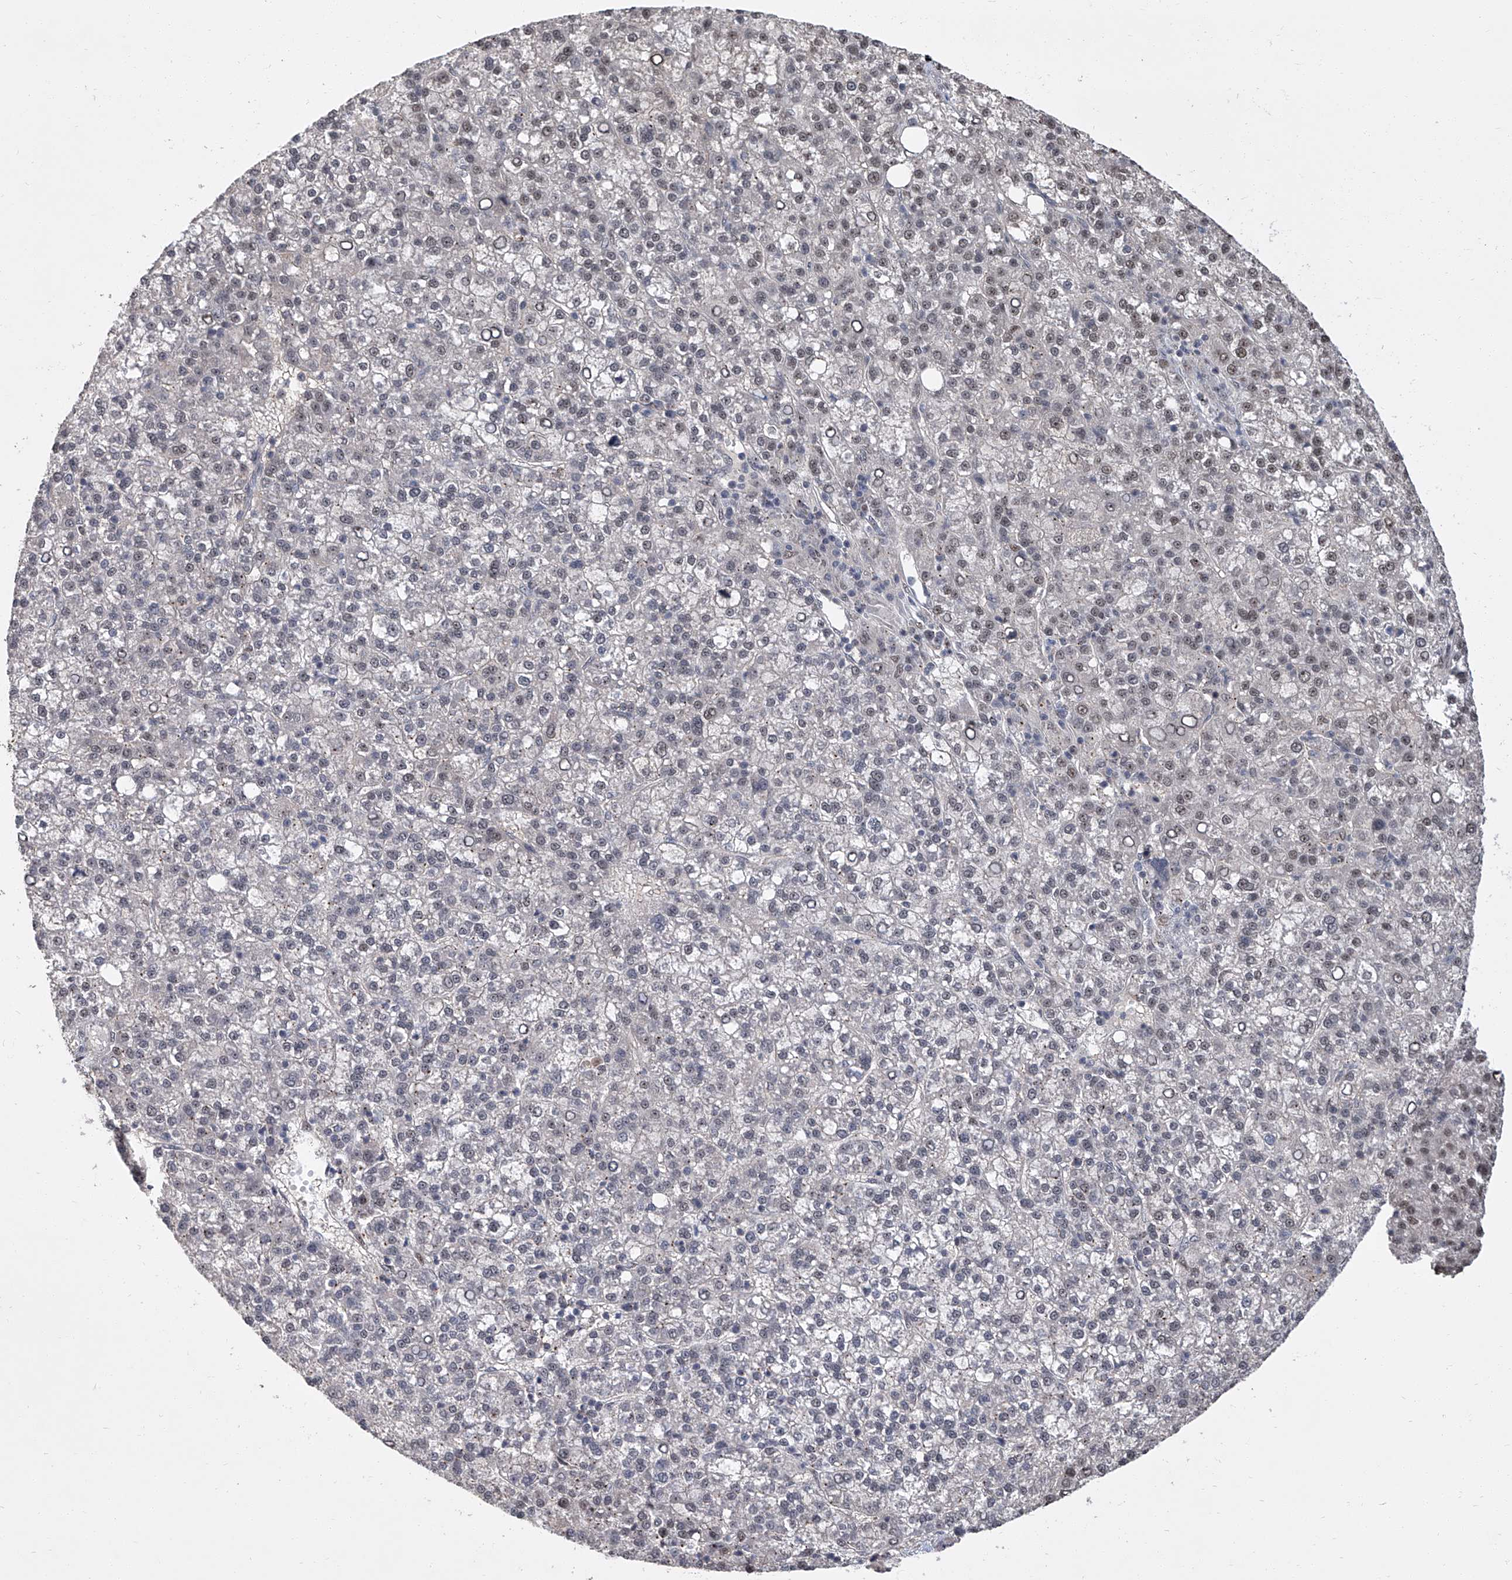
{"staining": {"intensity": "negative", "quantity": "none", "location": "none"}, "tissue": "liver cancer", "cell_type": "Tumor cells", "image_type": "cancer", "snomed": [{"axis": "morphology", "description": "Carcinoma, Hepatocellular, NOS"}, {"axis": "topography", "description": "Liver"}], "caption": "IHC micrograph of hepatocellular carcinoma (liver) stained for a protein (brown), which shows no positivity in tumor cells.", "gene": "CMTR1", "patient": {"sex": "female", "age": 58}}